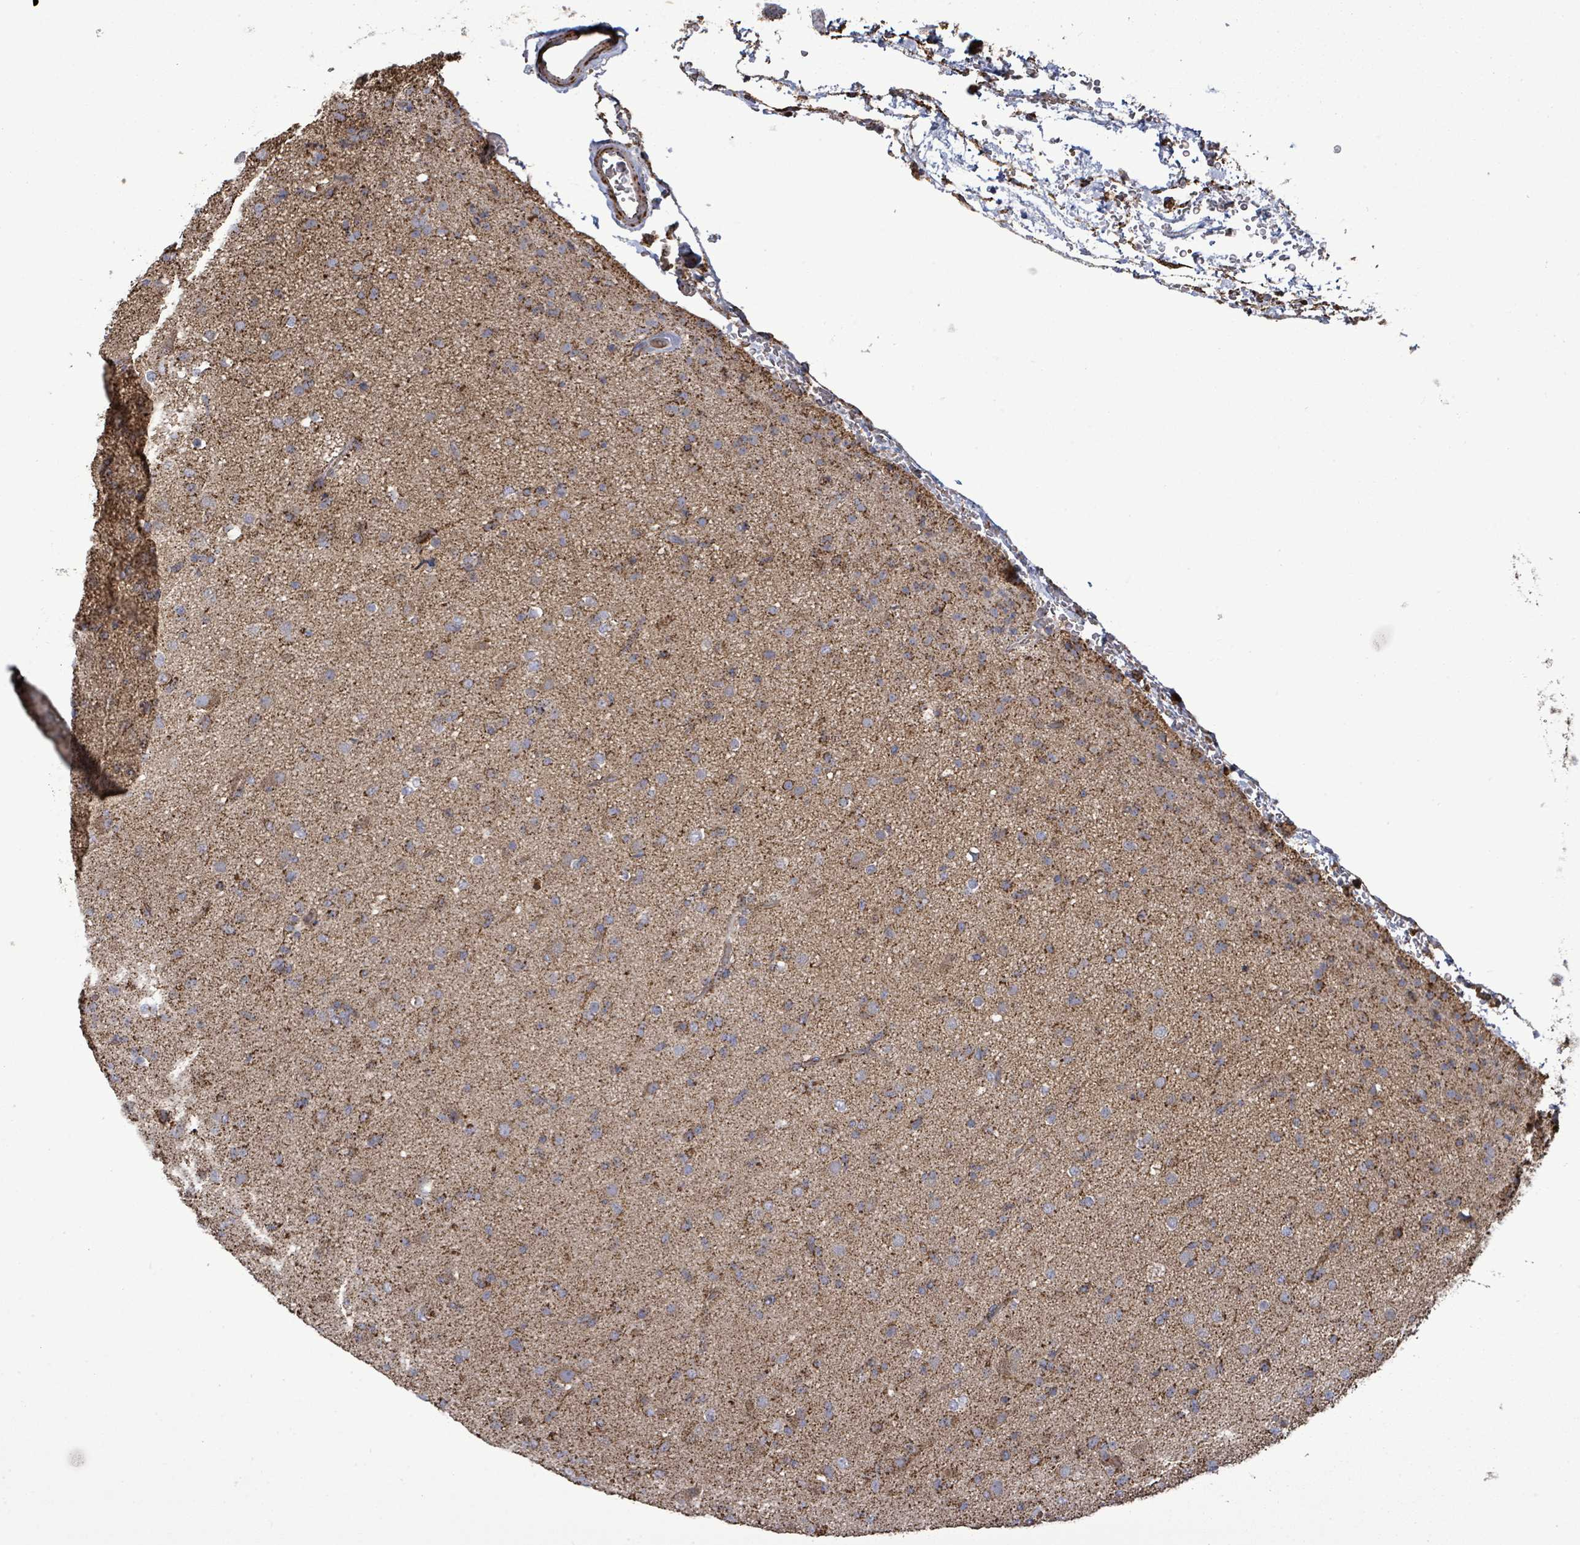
{"staining": {"intensity": "strong", "quantity": "25%-75%", "location": "cytoplasmic/membranous"}, "tissue": "glioma", "cell_type": "Tumor cells", "image_type": "cancer", "snomed": [{"axis": "morphology", "description": "Glioma, malignant, Low grade"}, {"axis": "topography", "description": "Brain"}], "caption": "Glioma stained with a brown dye reveals strong cytoplasmic/membranous positive expression in about 25%-75% of tumor cells.", "gene": "MTMR12", "patient": {"sex": "male", "age": 65}}